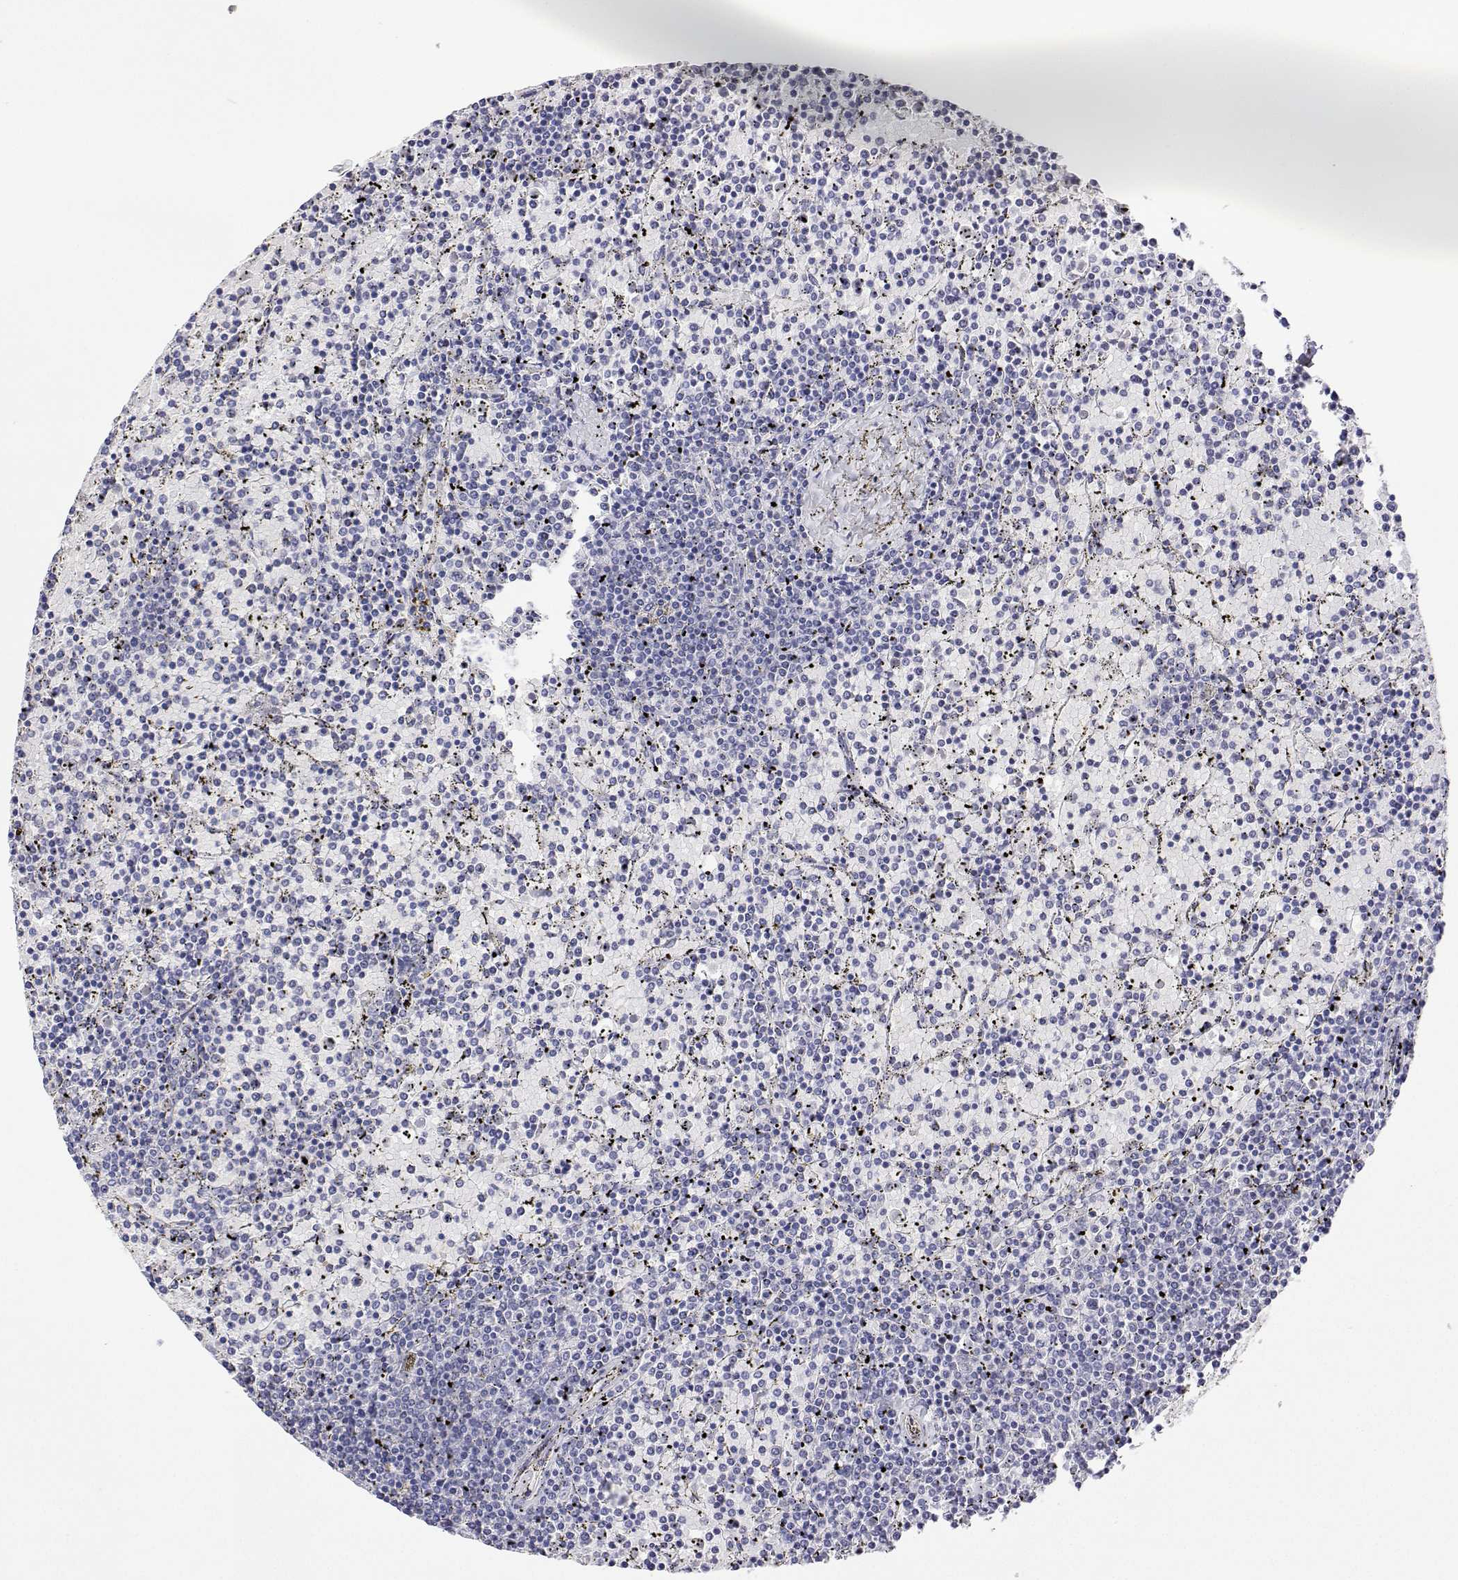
{"staining": {"intensity": "negative", "quantity": "none", "location": "none"}, "tissue": "lymphoma", "cell_type": "Tumor cells", "image_type": "cancer", "snomed": [{"axis": "morphology", "description": "Malignant lymphoma, non-Hodgkin's type, Low grade"}, {"axis": "topography", "description": "Spleen"}], "caption": "An immunohistochemistry image of lymphoma is shown. There is no staining in tumor cells of lymphoma.", "gene": "PLCB1", "patient": {"sex": "female", "age": 77}}